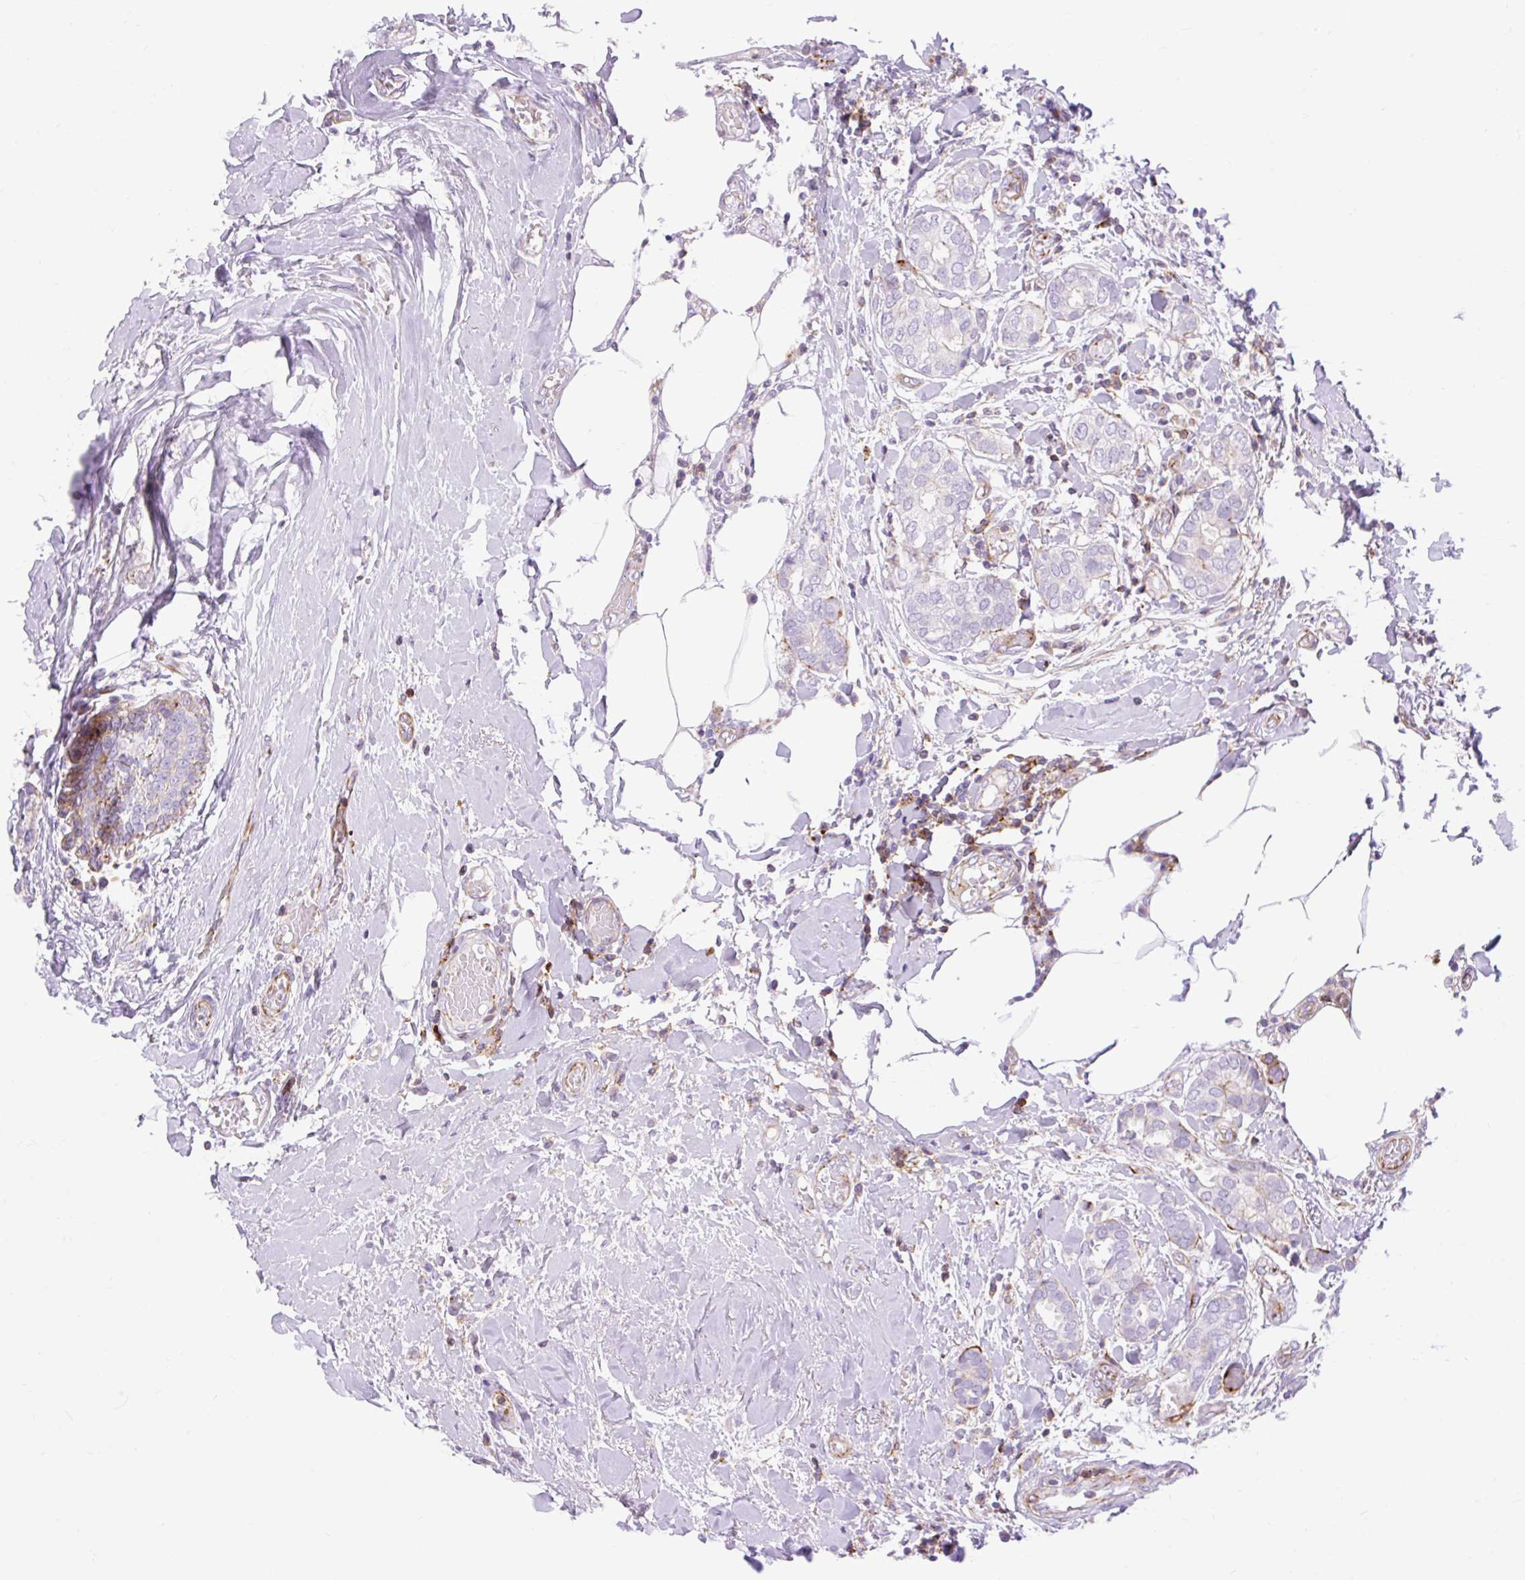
{"staining": {"intensity": "negative", "quantity": "none", "location": "none"}, "tissue": "breast cancer", "cell_type": "Tumor cells", "image_type": "cancer", "snomed": [{"axis": "morphology", "description": "Duct carcinoma"}, {"axis": "topography", "description": "Breast"}], "caption": "An image of breast infiltrating ductal carcinoma stained for a protein displays no brown staining in tumor cells.", "gene": "CORO7-PAM16", "patient": {"sex": "female", "age": 73}}